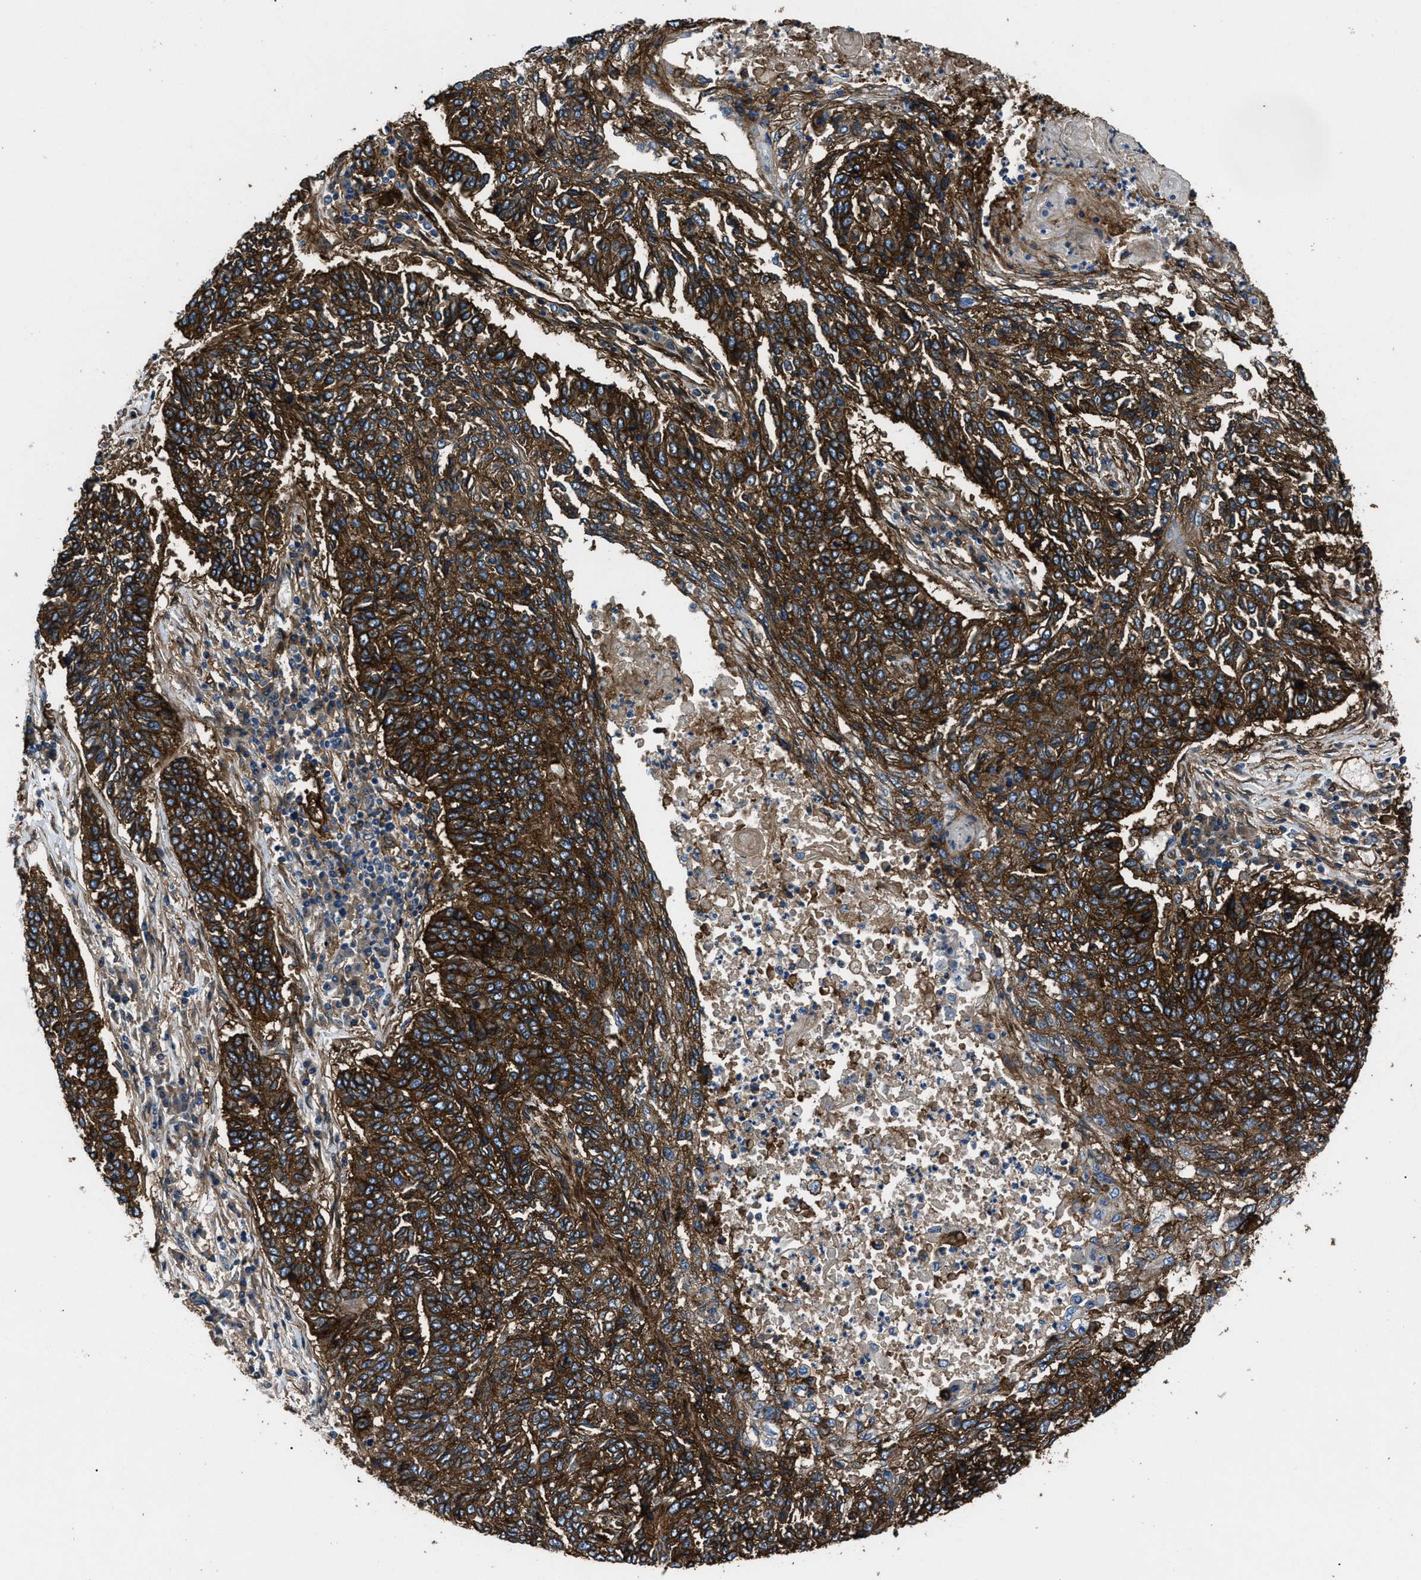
{"staining": {"intensity": "strong", "quantity": ">75%", "location": "cytoplasmic/membranous"}, "tissue": "lung cancer", "cell_type": "Tumor cells", "image_type": "cancer", "snomed": [{"axis": "morphology", "description": "Normal tissue, NOS"}, {"axis": "morphology", "description": "Squamous cell carcinoma, NOS"}, {"axis": "topography", "description": "Cartilage tissue"}, {"axis": "topography", "description": "Bronchus"}, {"axis": "topography", "description": "Lung"}], "caption": "There is high levels of strong cytoplasmic/membranous staining in tumor cells of lung cancer (squamous cell carcinoma), as demonstrated by immunohistochemical staining (brown color).", "gene": "CD276", "patient": {"sex": "female", "age": 49}}